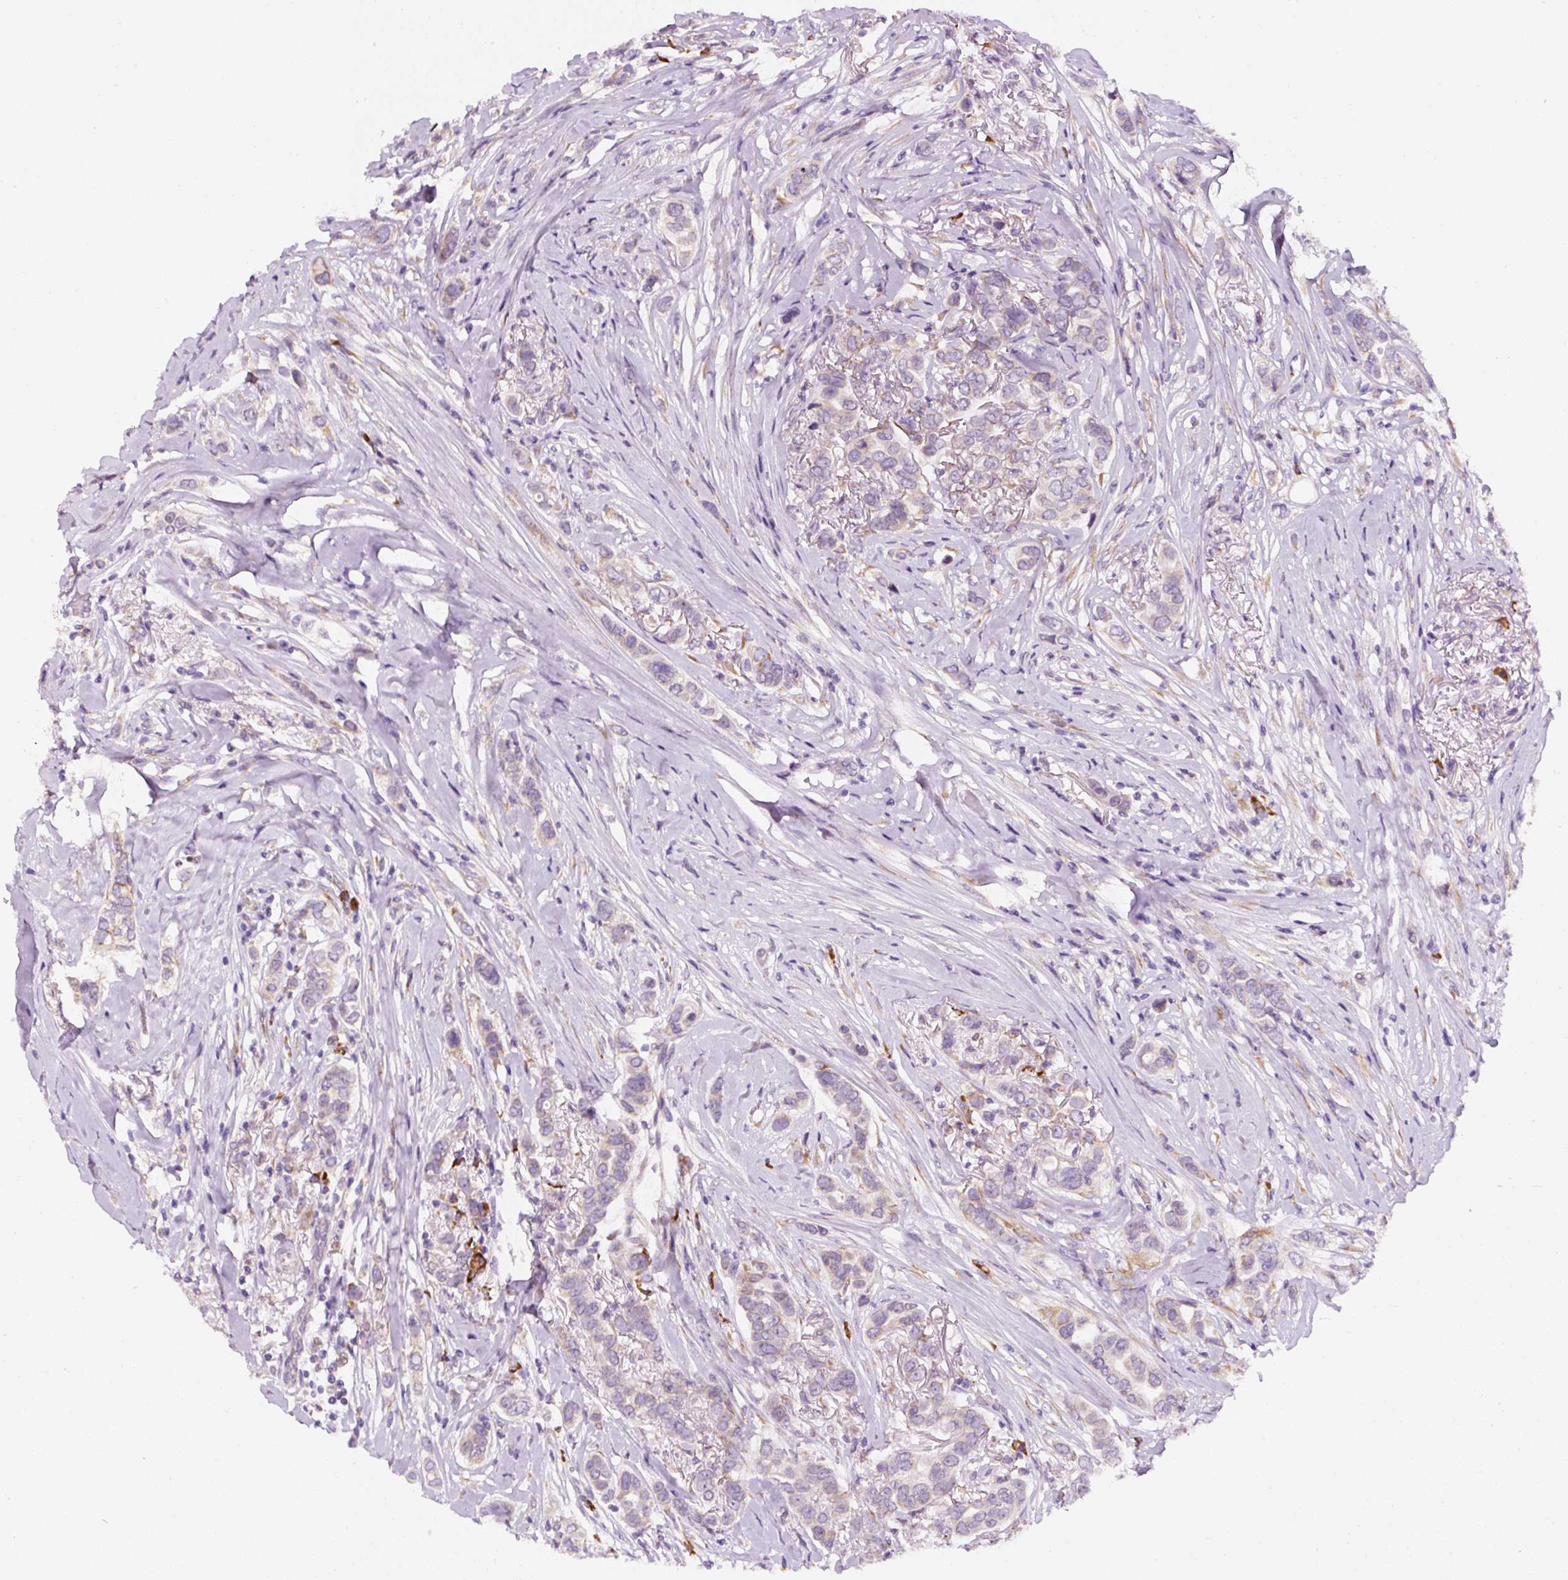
{"staining": {"intensity": "weak", "quantity": "25%-75%", "location": "cytoplasmic/membranous"}, "tissue": "breast cancer", "cell_type": "Tumor cells", "image_type": "cancer", "snomed": [{"axis": "morphology", "description": "Lobular carcinoma"}, {"axis": "topography", "description": "Breast"}], "caption": "Brown immunohistochemical staining in human breast lobular carcinoma reveals weak cytoplasmic/membranous expression in about 25%-75% of tumor cells. (Brightfield microscopy of DAB IHC at high magnification).", "gene": "DDOST", "patient": {"sex": "female", "age": 51}}